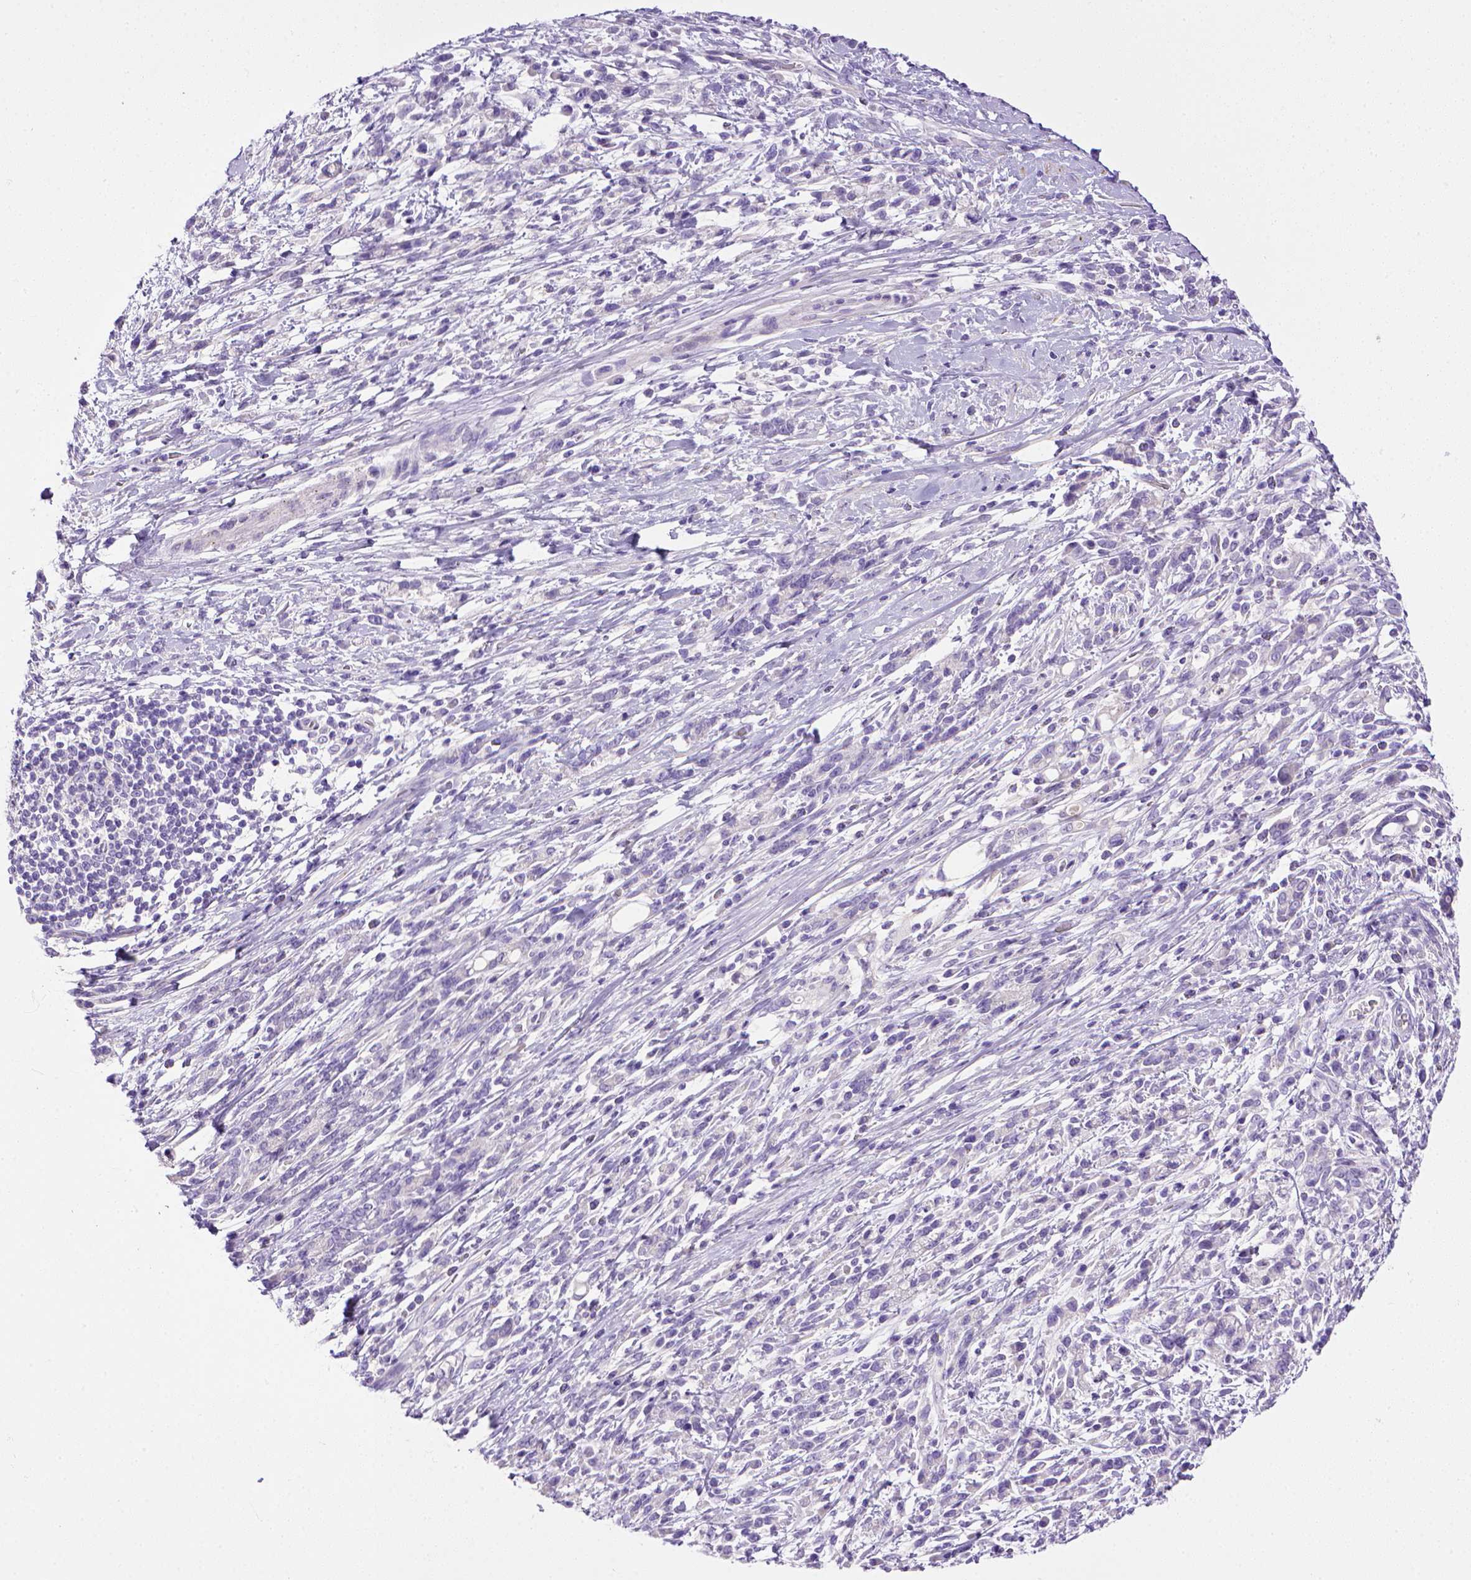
{"staining": {"intensity": "negative", "quantity": "none", "location": "none"}, "tissue": "stomach cancer", "cell_type": "Tumor cells", "image_type": "cancer", "snomed": [{"axis": "morphology", "description": "Adenocarcinoma, NOS"}, {"axis": "topography", "description": "Stomach"}], "caption": "Immunohistochemistry (IHC) of stomach cancer exhibits no positivity in tumor cells.", "gene": "BAAT", "patient": {"sex": "female", "age": 57}}